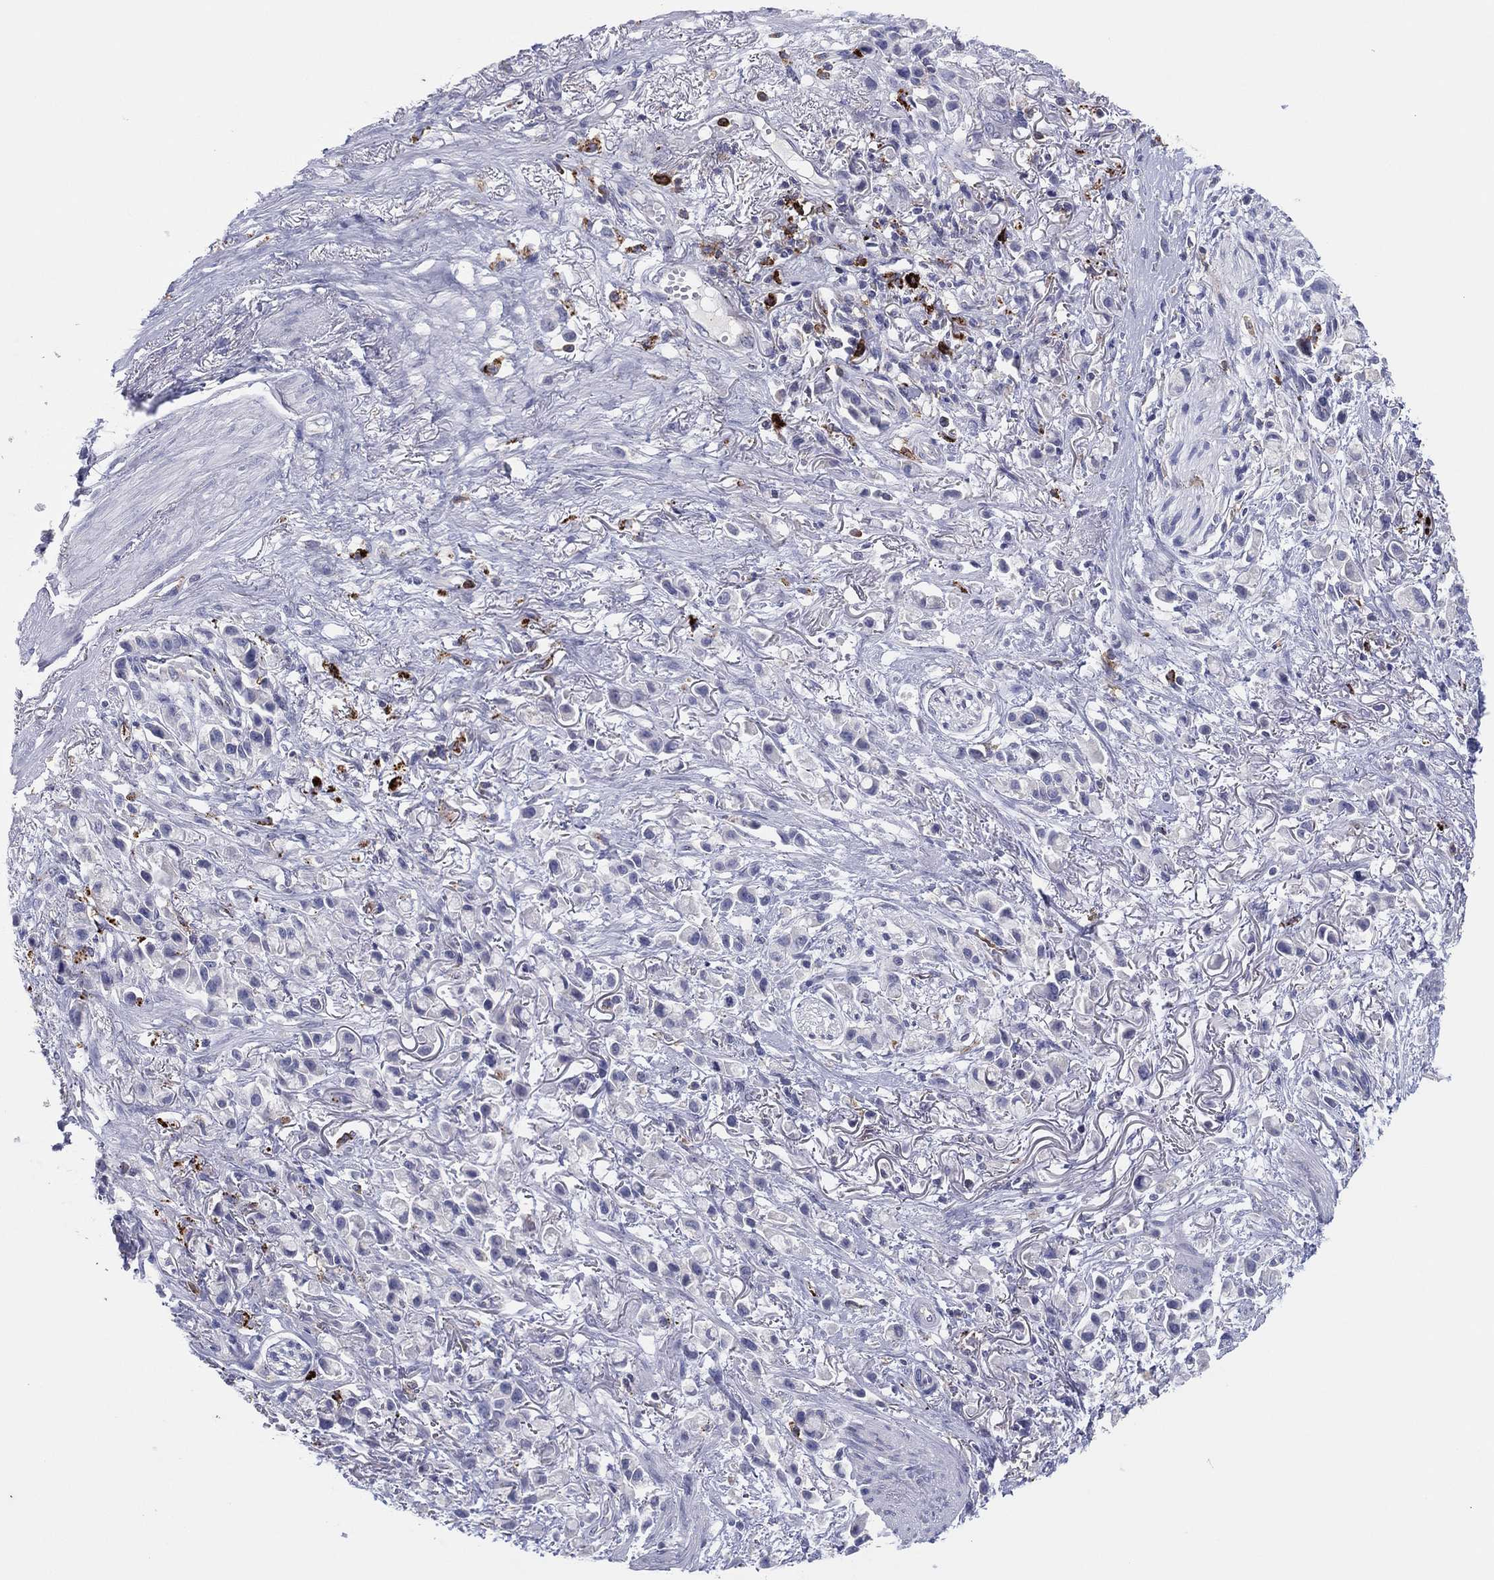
{"staining": {"intensity": "negative", "quantity": "none", "location": "none"}, "tissue": "stomach cancer", "cell_type": "Tumor cells", "image_type": "cancer", "snomed": [{"axis": "morphology", "description": "Adenocarcinoma, NOS"}, {"axis": "topography", "description": "Stomach"}], "caption": "High power microscopy micrograph of an IHC histopathology image of stomach adenocarcinoma, revealing no significant expression in tumor cells. (DAB (3,3'-diaminobenzidine) immunohistochemistry, high magnification).", "gene": "PLAC8", "patient": {"sex": "female", "age": 81}}